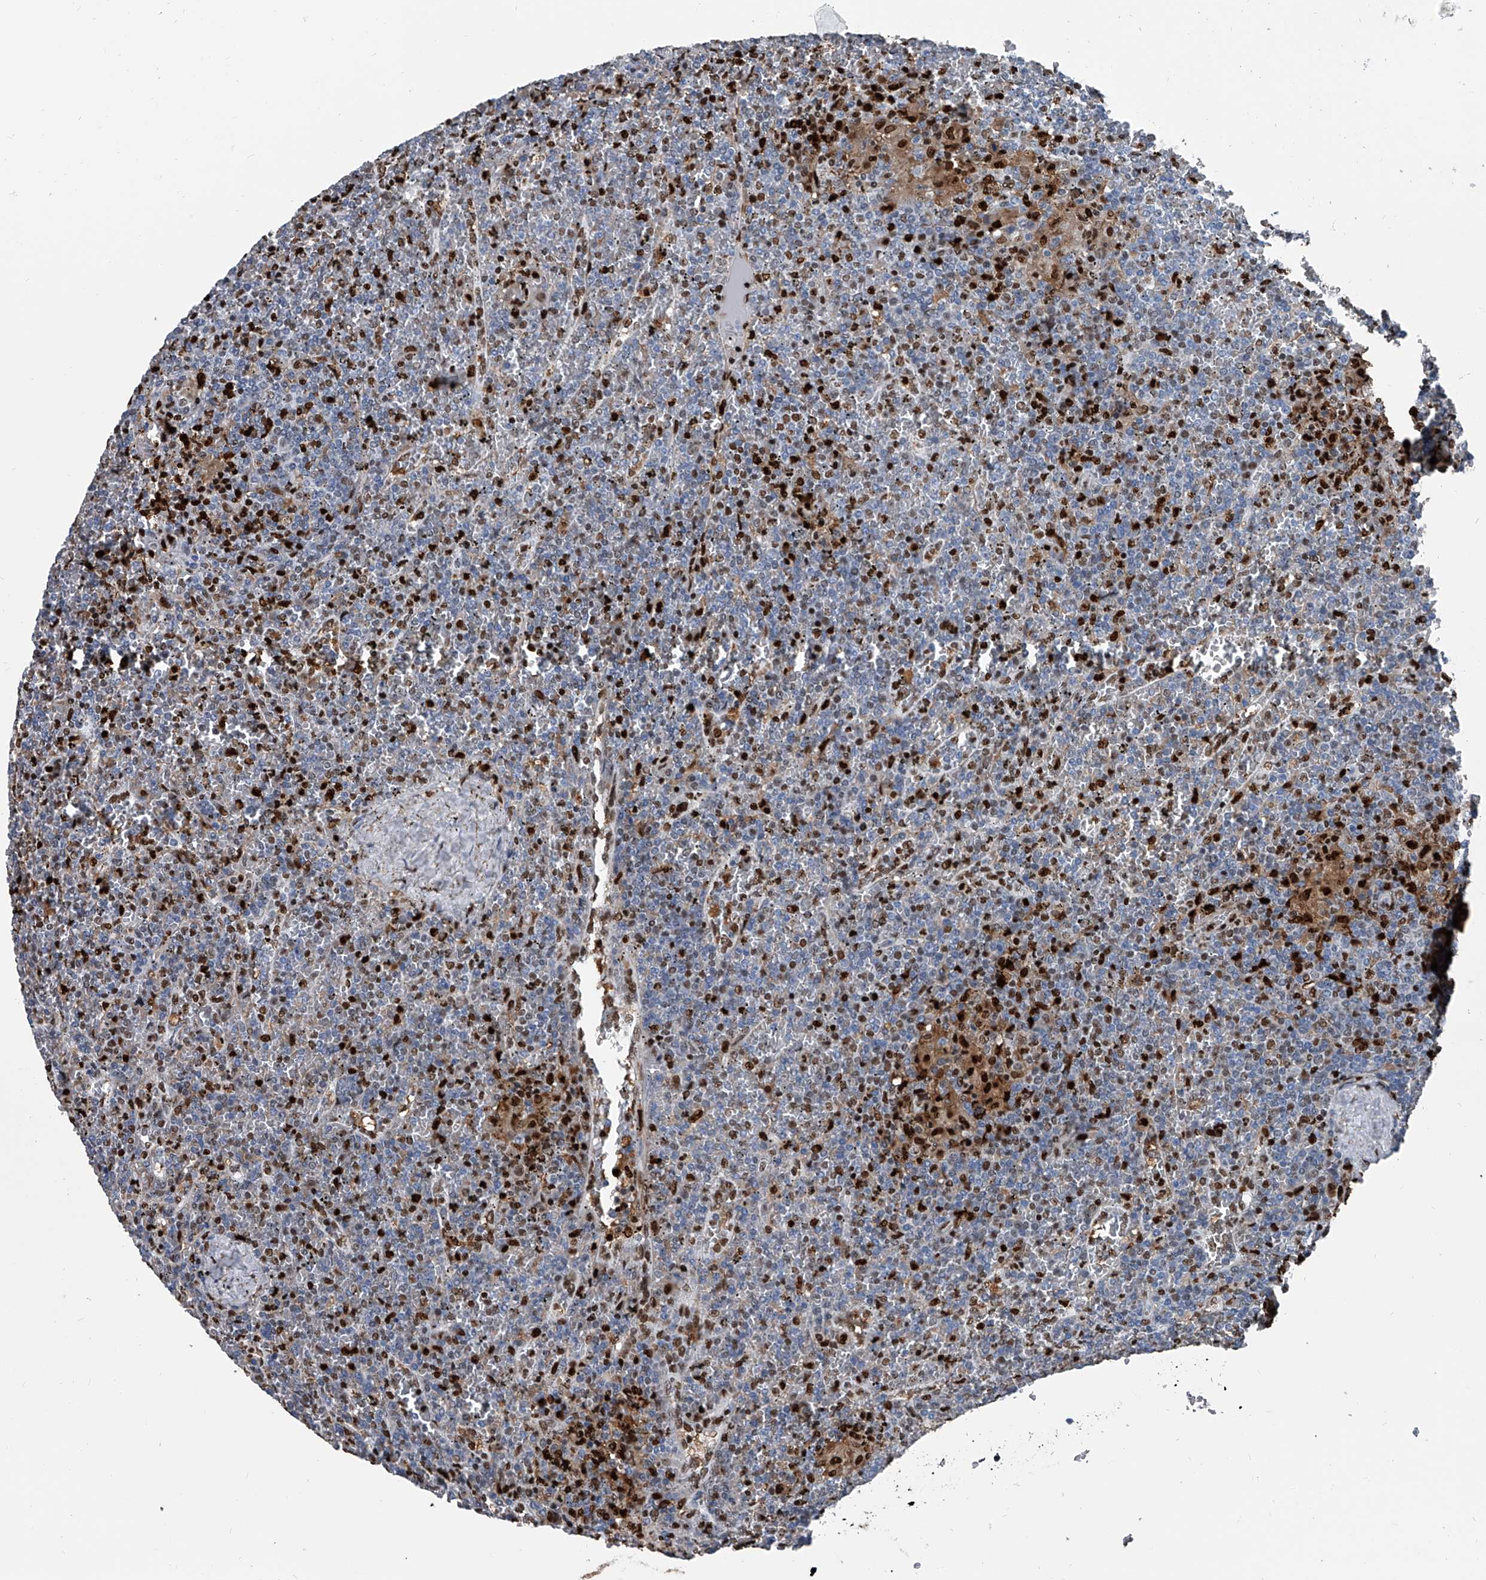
{"staining": {"intensity": "negative", "quantity": "none", "location": "none"}, "tissue": "lymphoma", "cell_type": "Tumor cells", "image_type": "cancer", "snomed": [{"axis": "morphology", "description": "Malignant lymphoma, non-Hodgkin's type, Low grade"}, {"axis": "topography", "description": "Spleen"}], "caption": "Immunohistochemical staining of human malignant lymphoma, non-Hodgkin's type (low-grade) reveals no significant expression in tumor cells.", "gene": "FKBP5", "patient": {"sex": "female", "age": 19}}